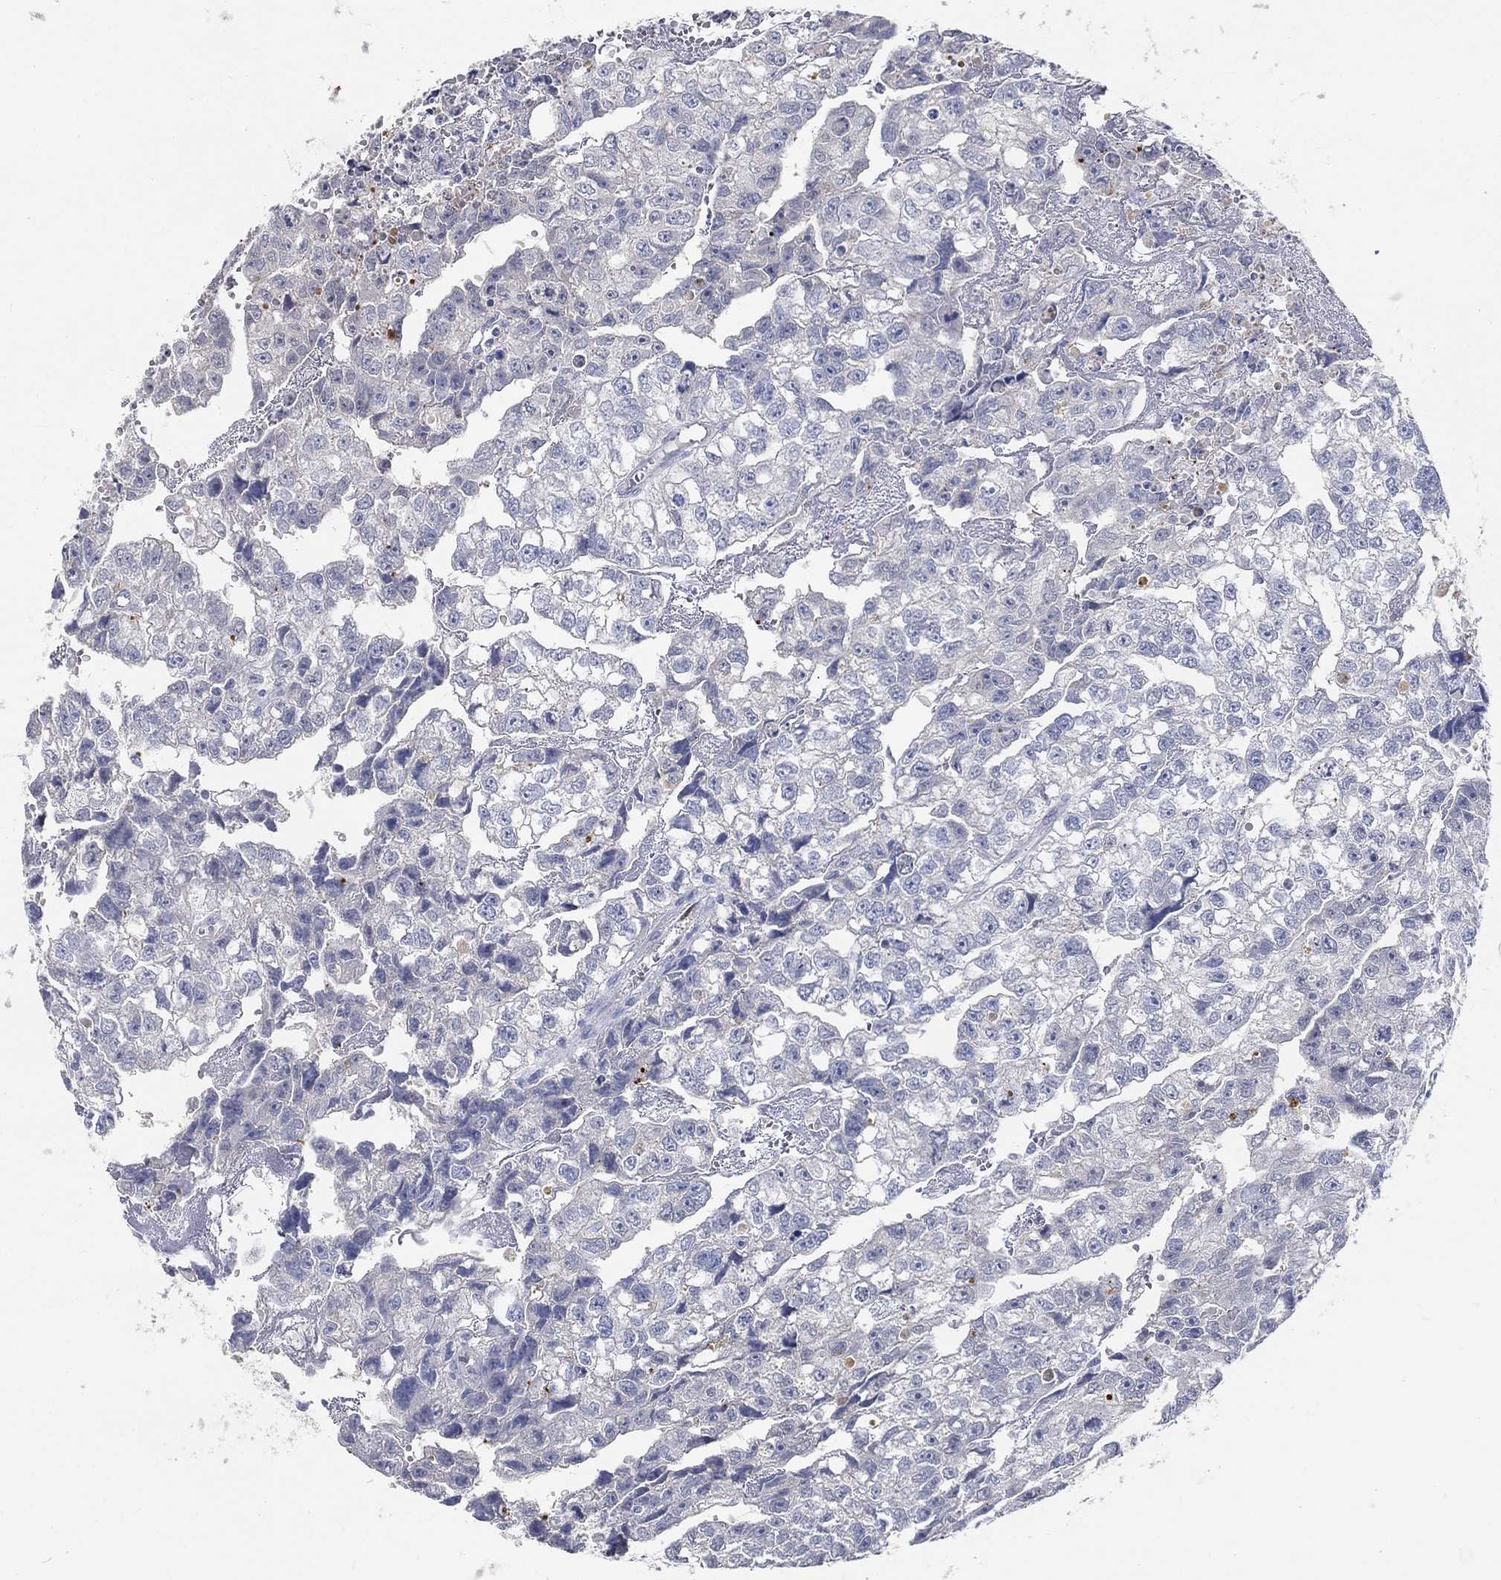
{"staining": {"intensity": "negative", "quantity": "none", "location": "none"}, "tissue": "testis cancer", "cell_type": "Tumor cells", "image_type": "cancer", "snomed": [{"axis": "morphology", "description": "Carcinoma, Embryonal, NOS"}, {"axis": "morphology", "description": "Teratoma, malignant, NOS"}, {"axis": "topography", "description": "Testis"}], "caption": "Immunohistochemistry photomicrograph of testis cancer stained for a protein (brown), which exhibits no expression in tumor cells.", "gene": "FGF2", "patient": {"sex": "male", "age": 44}}